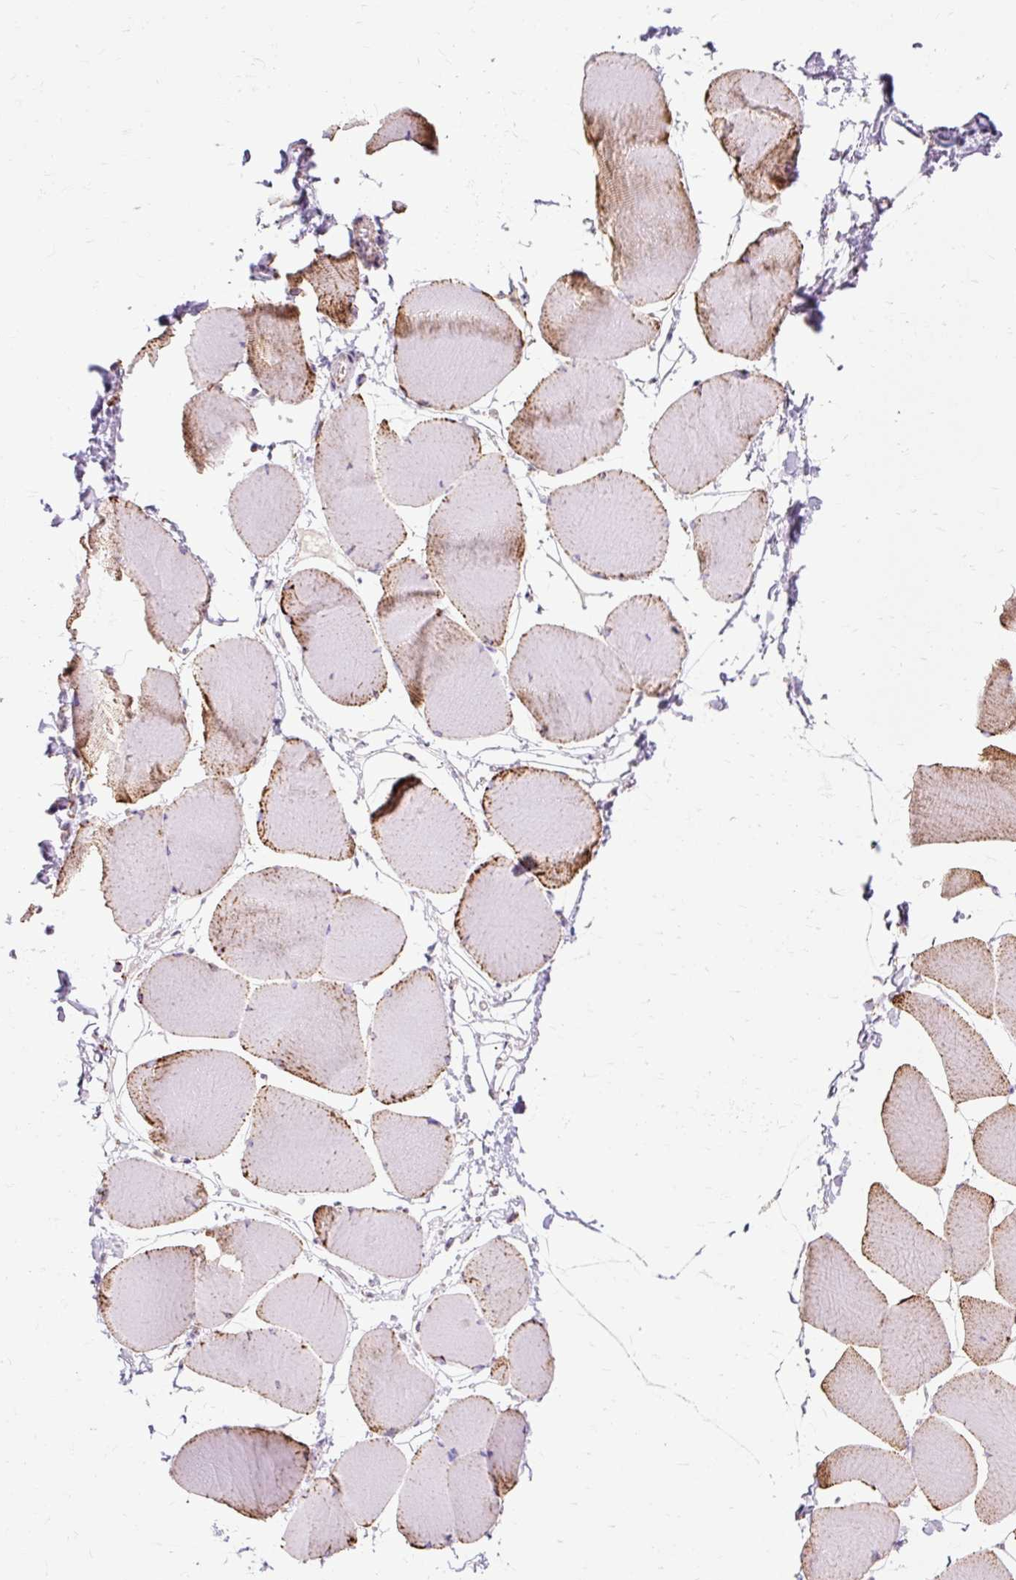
{"staining": {"intensity": "moderate", "quantity": "25%-75%", "location": "cytoplasmic/membranous"}, "tissue": "skeletal muscle", "cell_type": "Myocytes", "image_type": "normal", "snomed": [{"axis": "morphology", "description": "Normal tissue, NOS"}, {"axis": "topography", "description": "Skeletal muscle"}], "caption": "The micrograph displays a brown stain indicating the presence of a protein in the cytoplasmic/membranous of myocytes in skeletal muscle. Using DAB (3,3'-diaminobenzidine) (brown) and hematoxylin (blue) stains, captured at high magnification using brightfield microscopy.", "gene": "DLAT", "patient": {"sex": "male", "age": 25}}